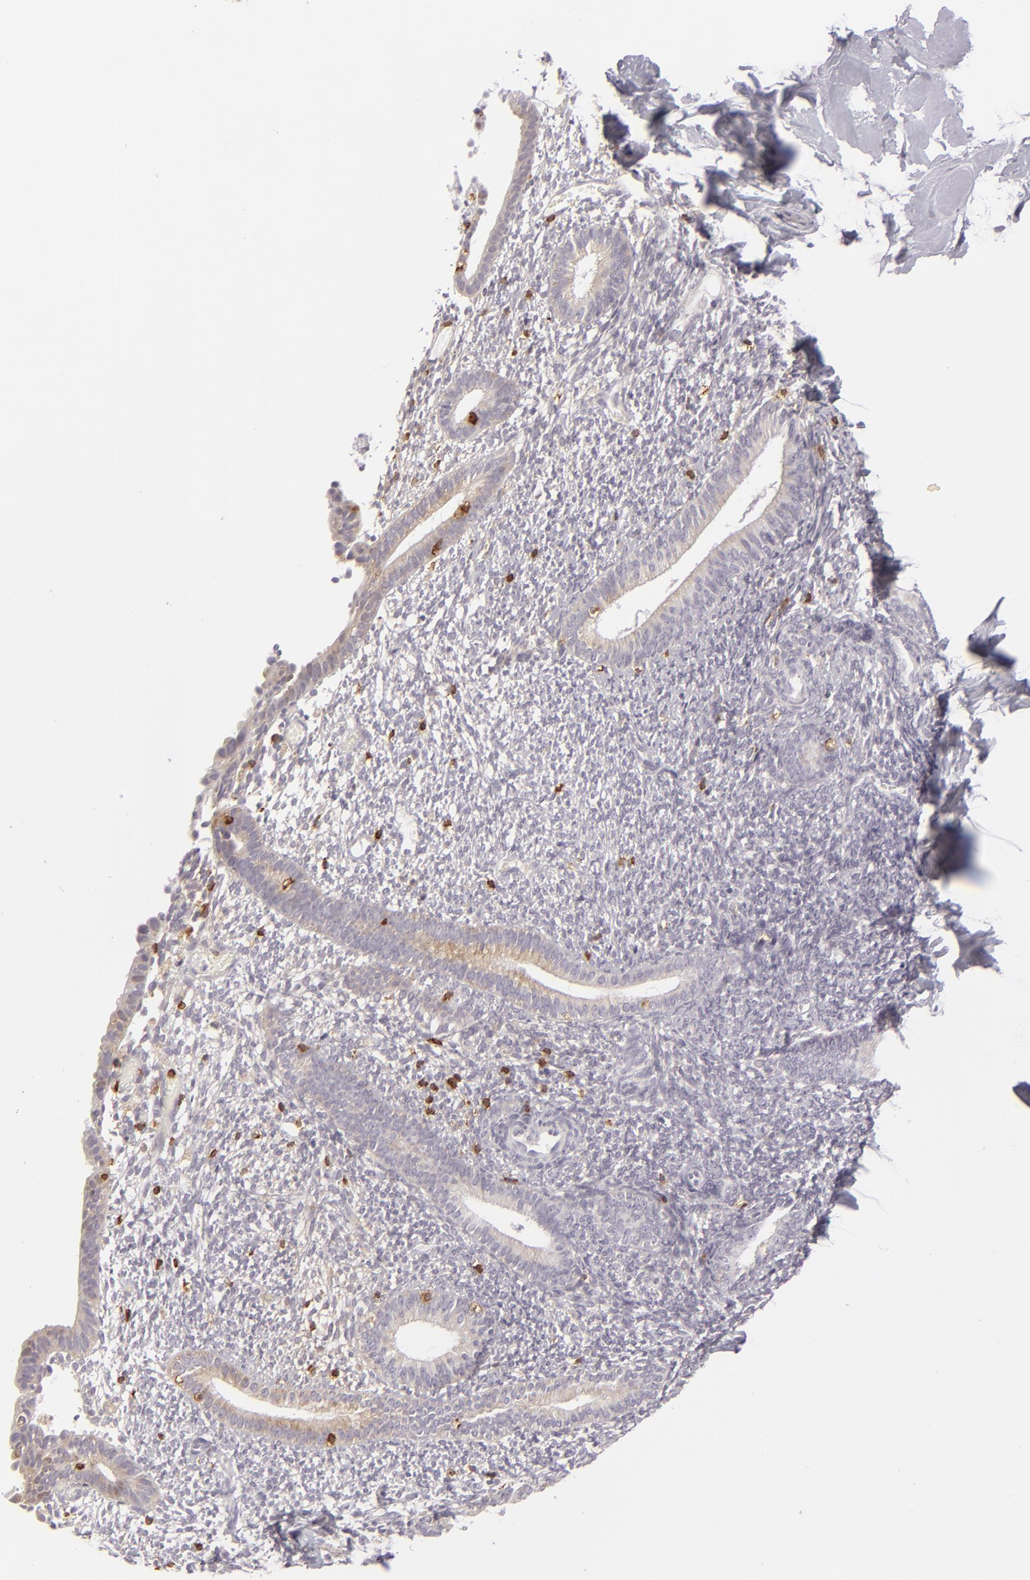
{"staining": {"intensity": "moderate", "quantity": "<25%", "location": "cytoplasmic/membranous"}, "tissue": "endometrium", "cell_type": "Cells in endometrial stroma", "image_type": "normal", "snomed": [{"axis": "morphology", "description": "Normal tissue, NOS"}, {"axis": "topography", "description": "Smooth muscle"}, {"axis": "topography", "description": "Endometrium"}], "caption": "This image exhibits immunohistochemistry (IHC) staining of unremarkable endometrium, with low moderate cytoplasmic/membranous expression in approximately <25% of cells in endometrial stroma.", "gene": "APOBEC3G", "patient": {"sex": "female", "age": 57}}